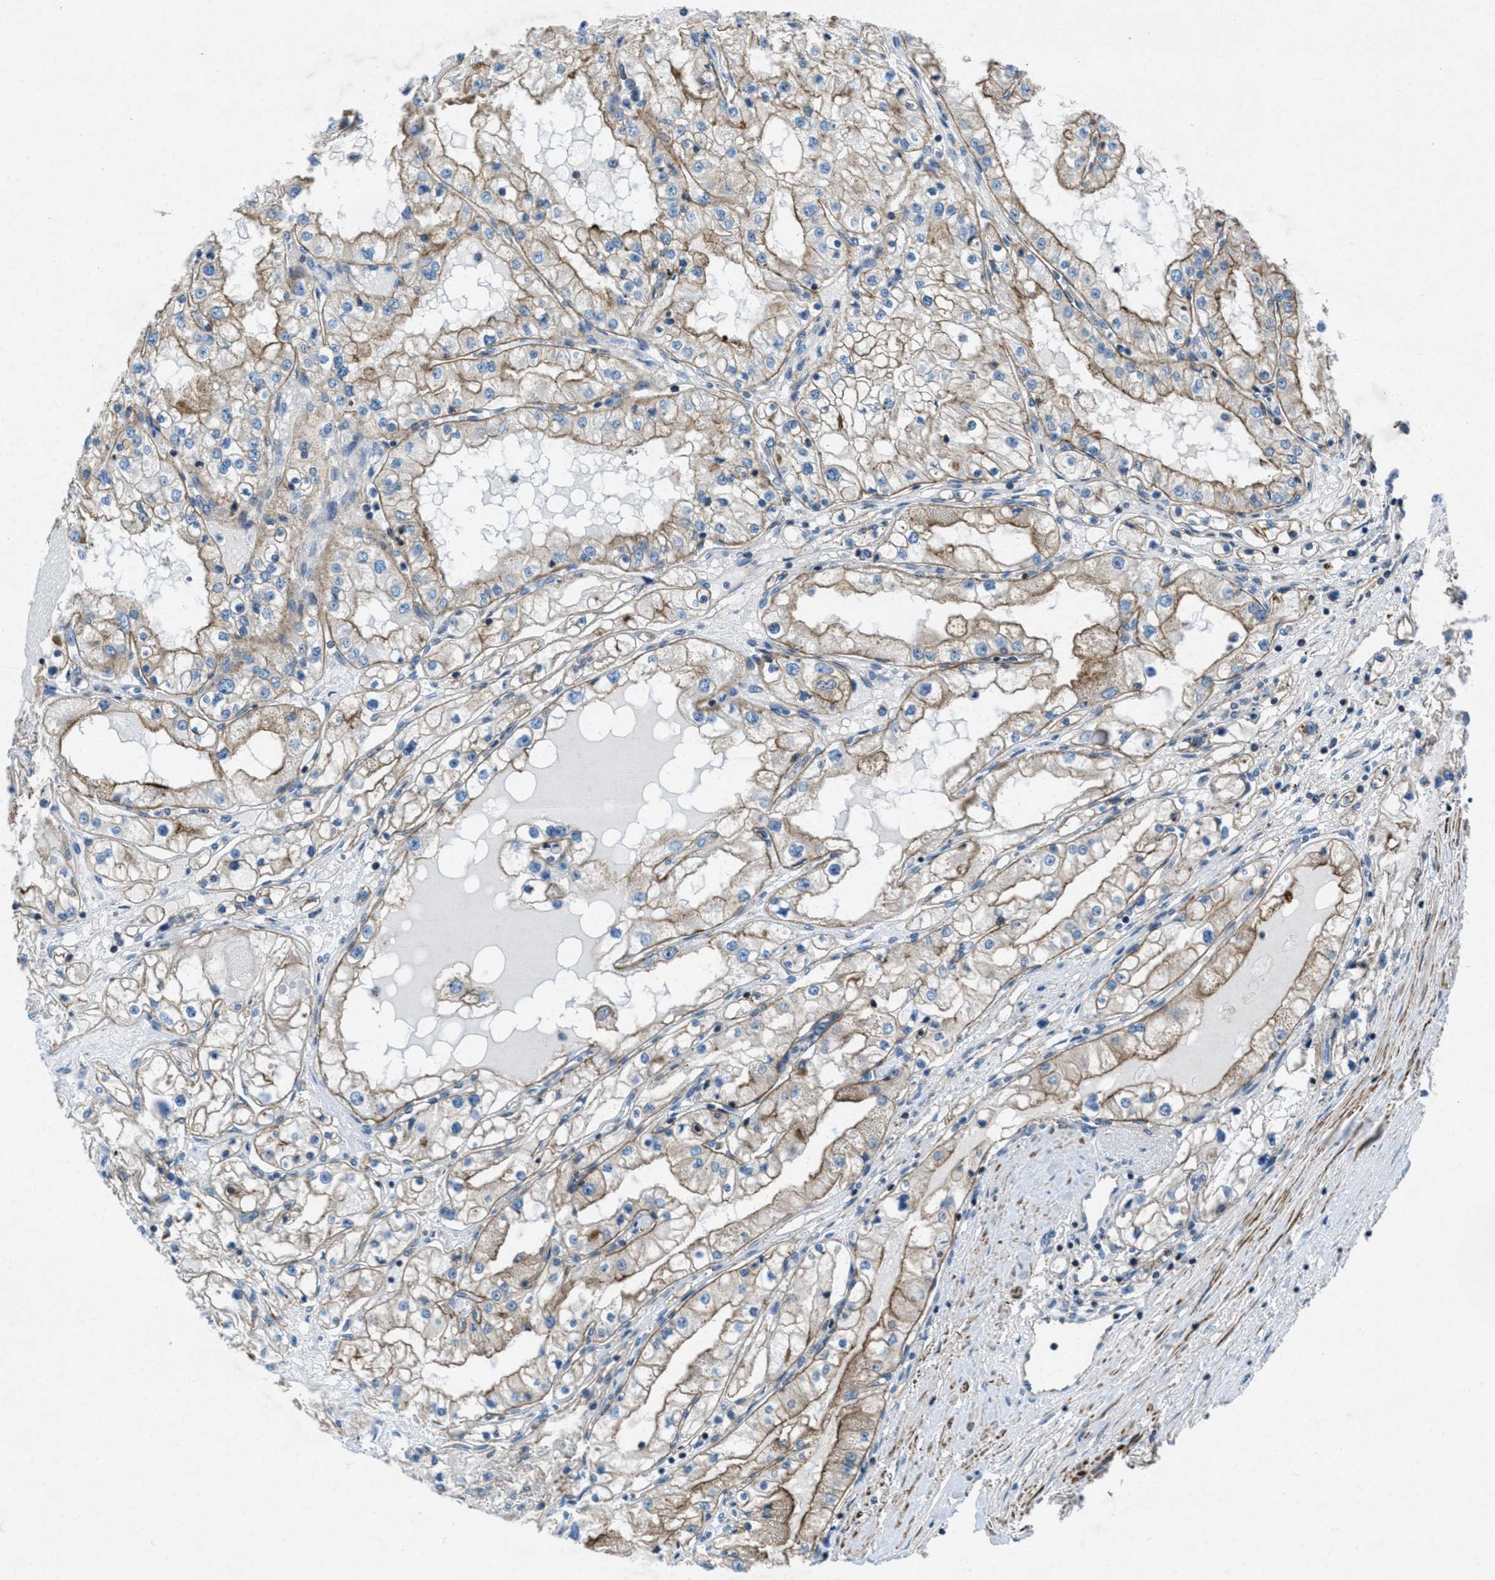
{"staining": {"intensity": "moderate", "quantity": ">75%", "location": "cytoplasmic/membranous"}, "tissue": "renal cancer", "cell_type": "Tumor cells", "image_type": "cancer", "snomed": [{"axis": "morphology", "description": "Adenocarcinoma, NOS"}, {"axis": "topography", "description": "Kidney"}], "caption": "The micrograph reveals a brown stain indicating the presence of a protein in the cytoplasmic/membranous of tumor cells in renal cancer. The staining is performed using DAB brown chromogen to label protein expression. The nuclei are counter-stained blue using hematoxylin.", "gene": "MFSD13A", "patient": {"sex": "male", "age": 68}}